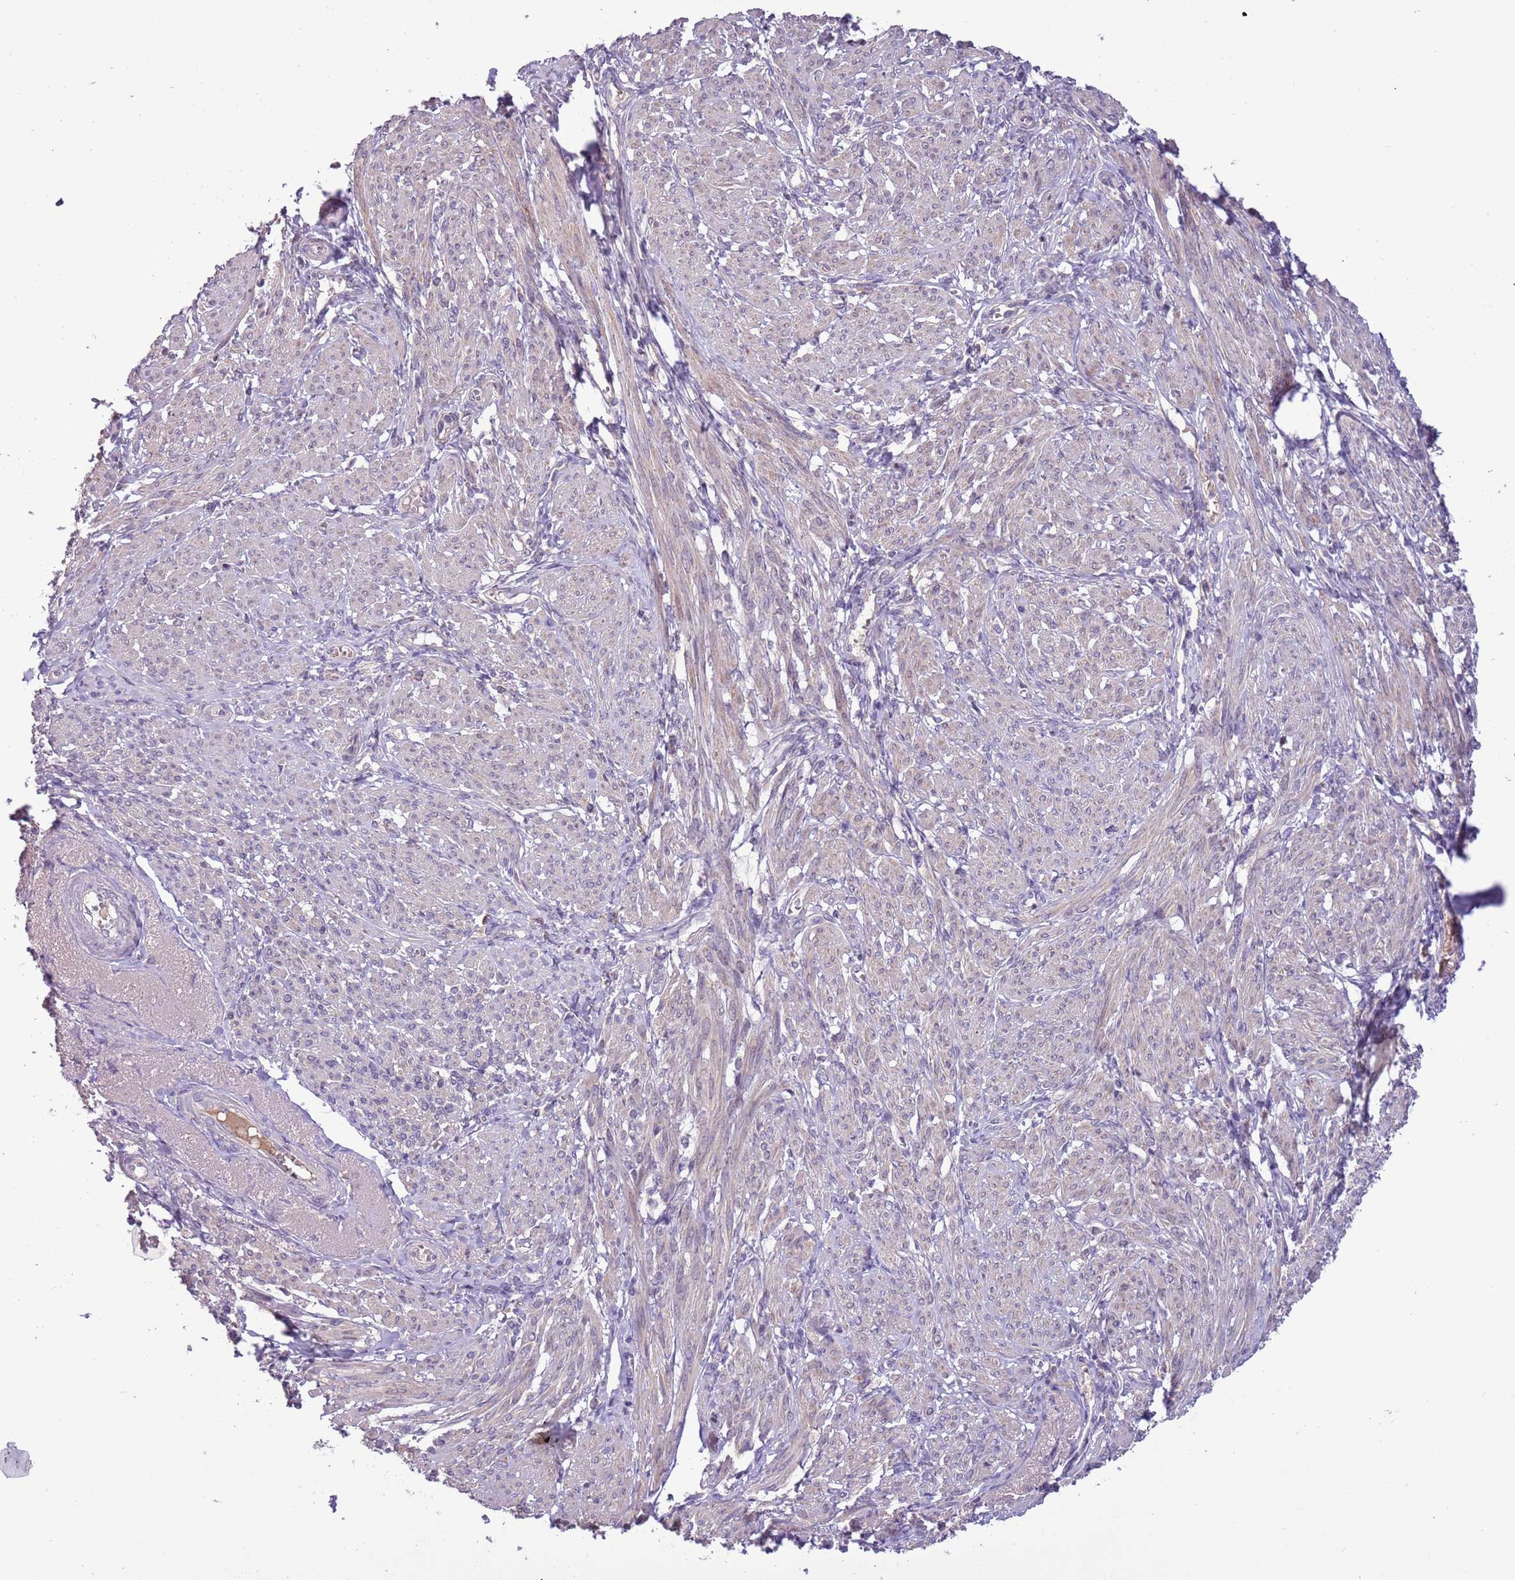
{"staining": {"intensity": "moderate", "quantity": "<25%", "location": "cytoplasmic/membranous"}, "tissue": "smooth muscle", "cell_type": "Smooth muscle cells", "image_type": "normal", "snomed": [{"axis": "morphology", "description": "Normal tissue, NOS"}, {"axis": "topography", "description": "Smooth muscle"}], "caption": "Immunohistochemical staining of unremarkable smooth muscle shows moderate cytoplasmic/membranous protein staining in approximately <25% of smooth muscle cells.", "gene": "SHROOM3", "patient": {"sex": "female", "age": 39}}